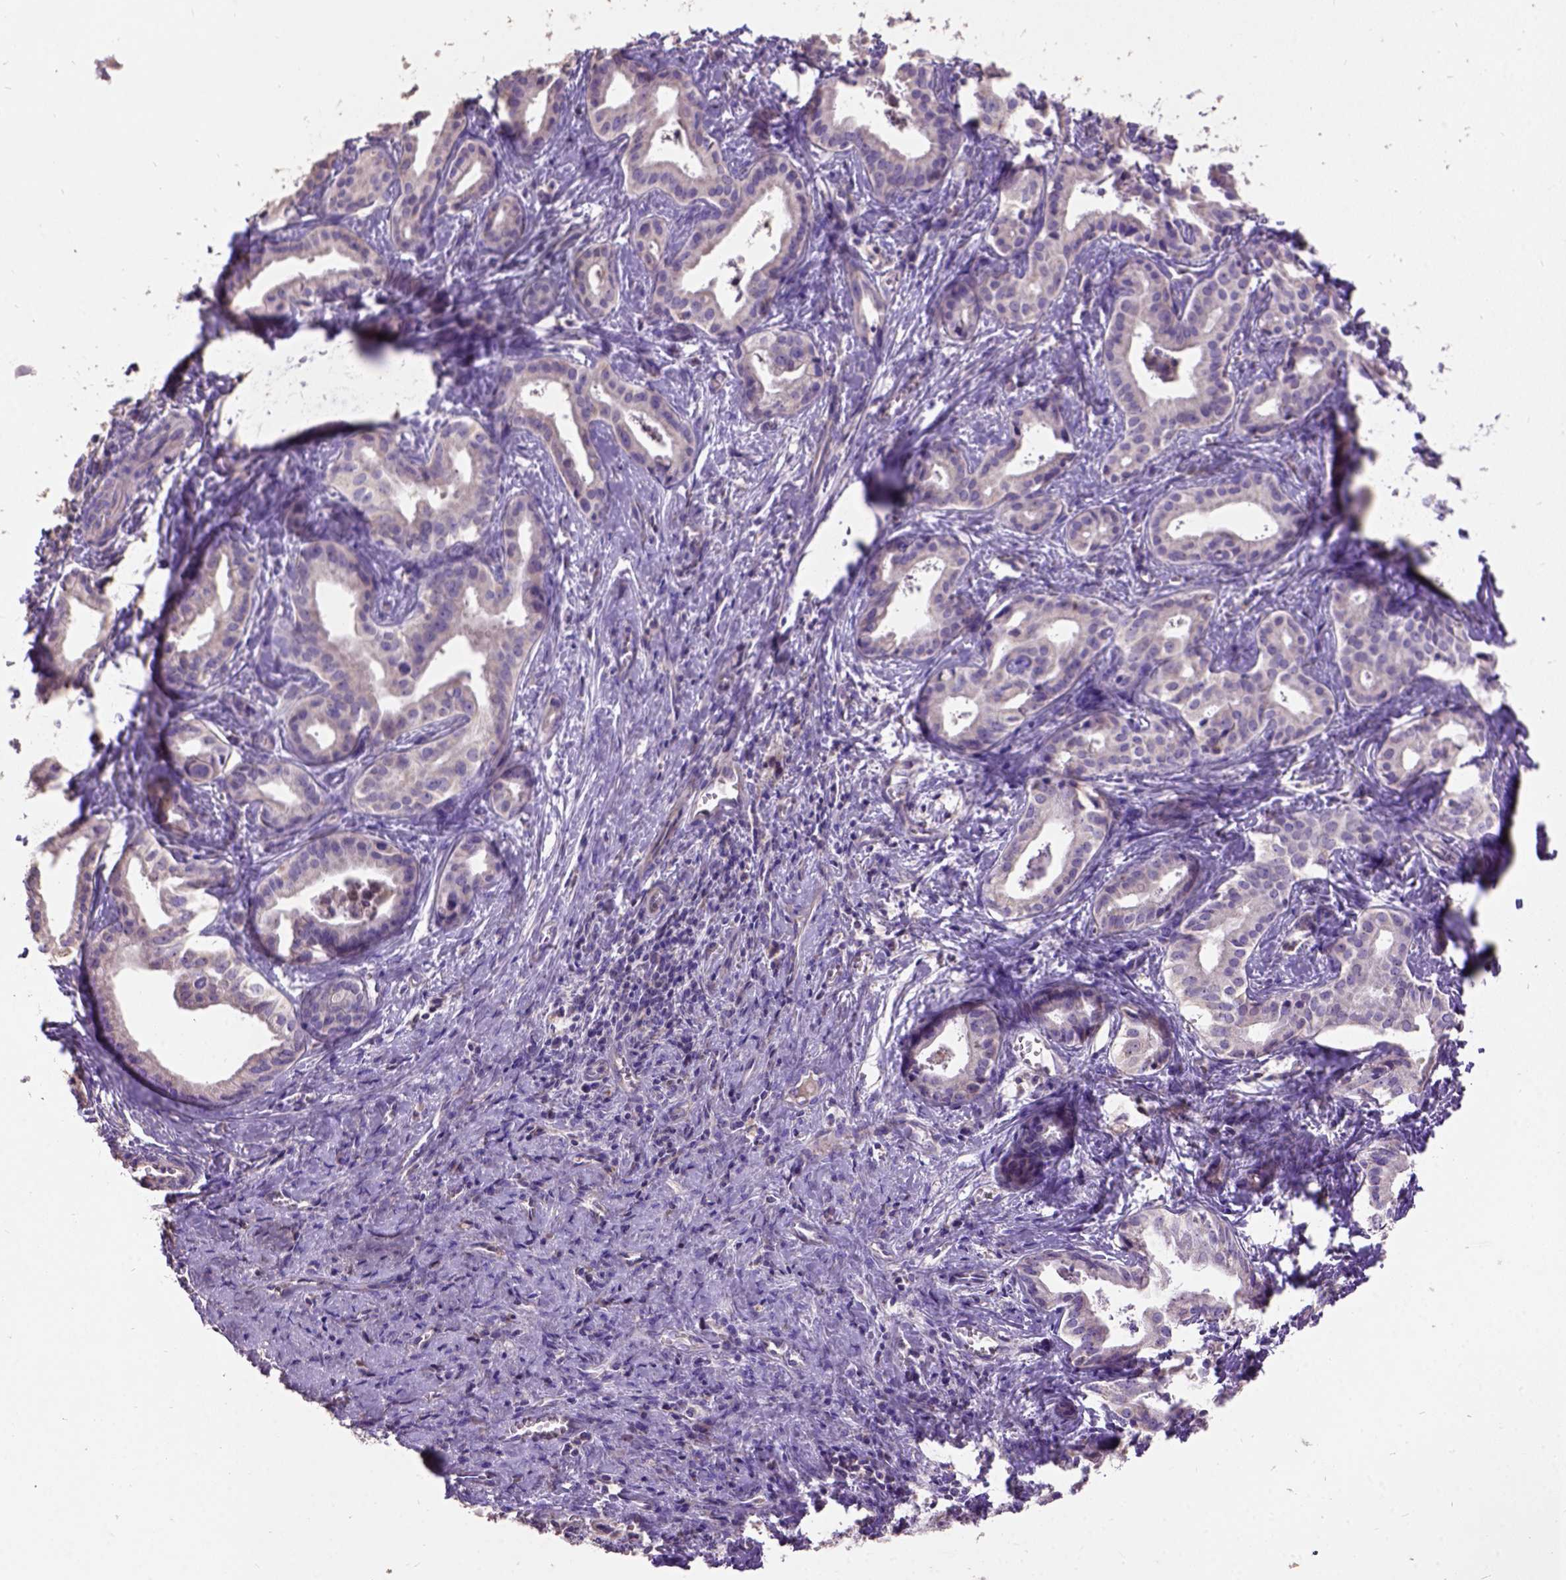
{"staining": {"intensity": "negative", "quantity": "none", "location": "none"}, "tissue": "liver cancer", "cell_type": "Tumor cells", "image_type": "cancer", "snomed": [{"axis": "morphology", "description": "Cholangiocarcinoma"}, {"axis": "topography", "description": "Liver"}], "caption": "An immunohistochemistry image of liver cancer is shown. There is no staining in tumor cells of liver cancer.", "gene": "DQX1", "patient": {"sex": "female", "age": 65}}